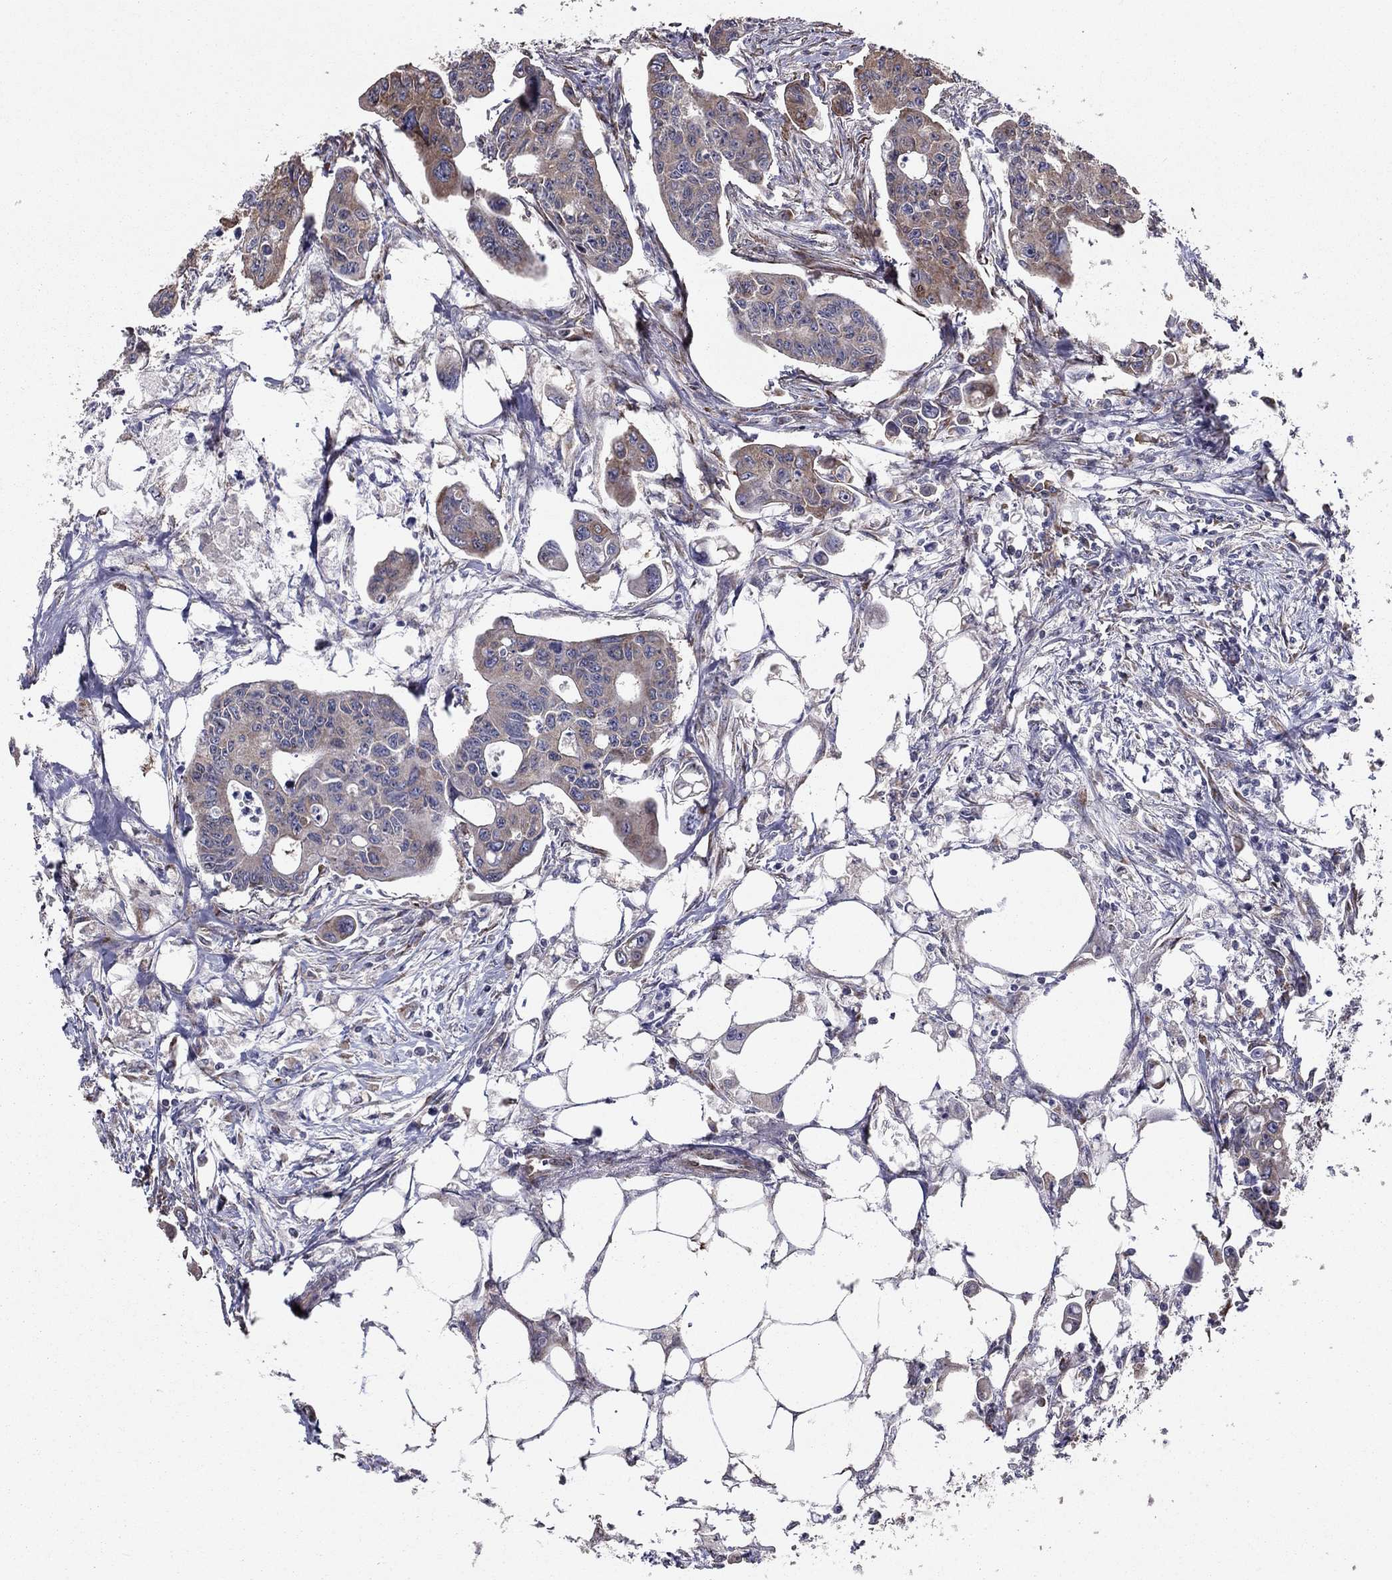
{"staining": {"intensity": "weak", "quantity": "25%-75%", "location": "cytoplasmic/membranous"}, "tissue": "colorectal cancer", "cell_type": "Tumor cells", "image_type": "cancer", "snomed": [{"axis": "morphology", "description": "Adenocarcinoma, NOS"}, {"axis": "topography", "description": "Colon"}], "caption": "Protein analysis of colorectal adenocarcinoma tissue exhibits weak cytoplasmic/membranous staining in about 25%-75% of tumor cells. The staining was performed using DAB, with brown indicating positive protein expression. Nuclei are stained blue with hematoxylin.", "gene": "NKIRAS1", "patient": {"sex": "male", "age": 70}}